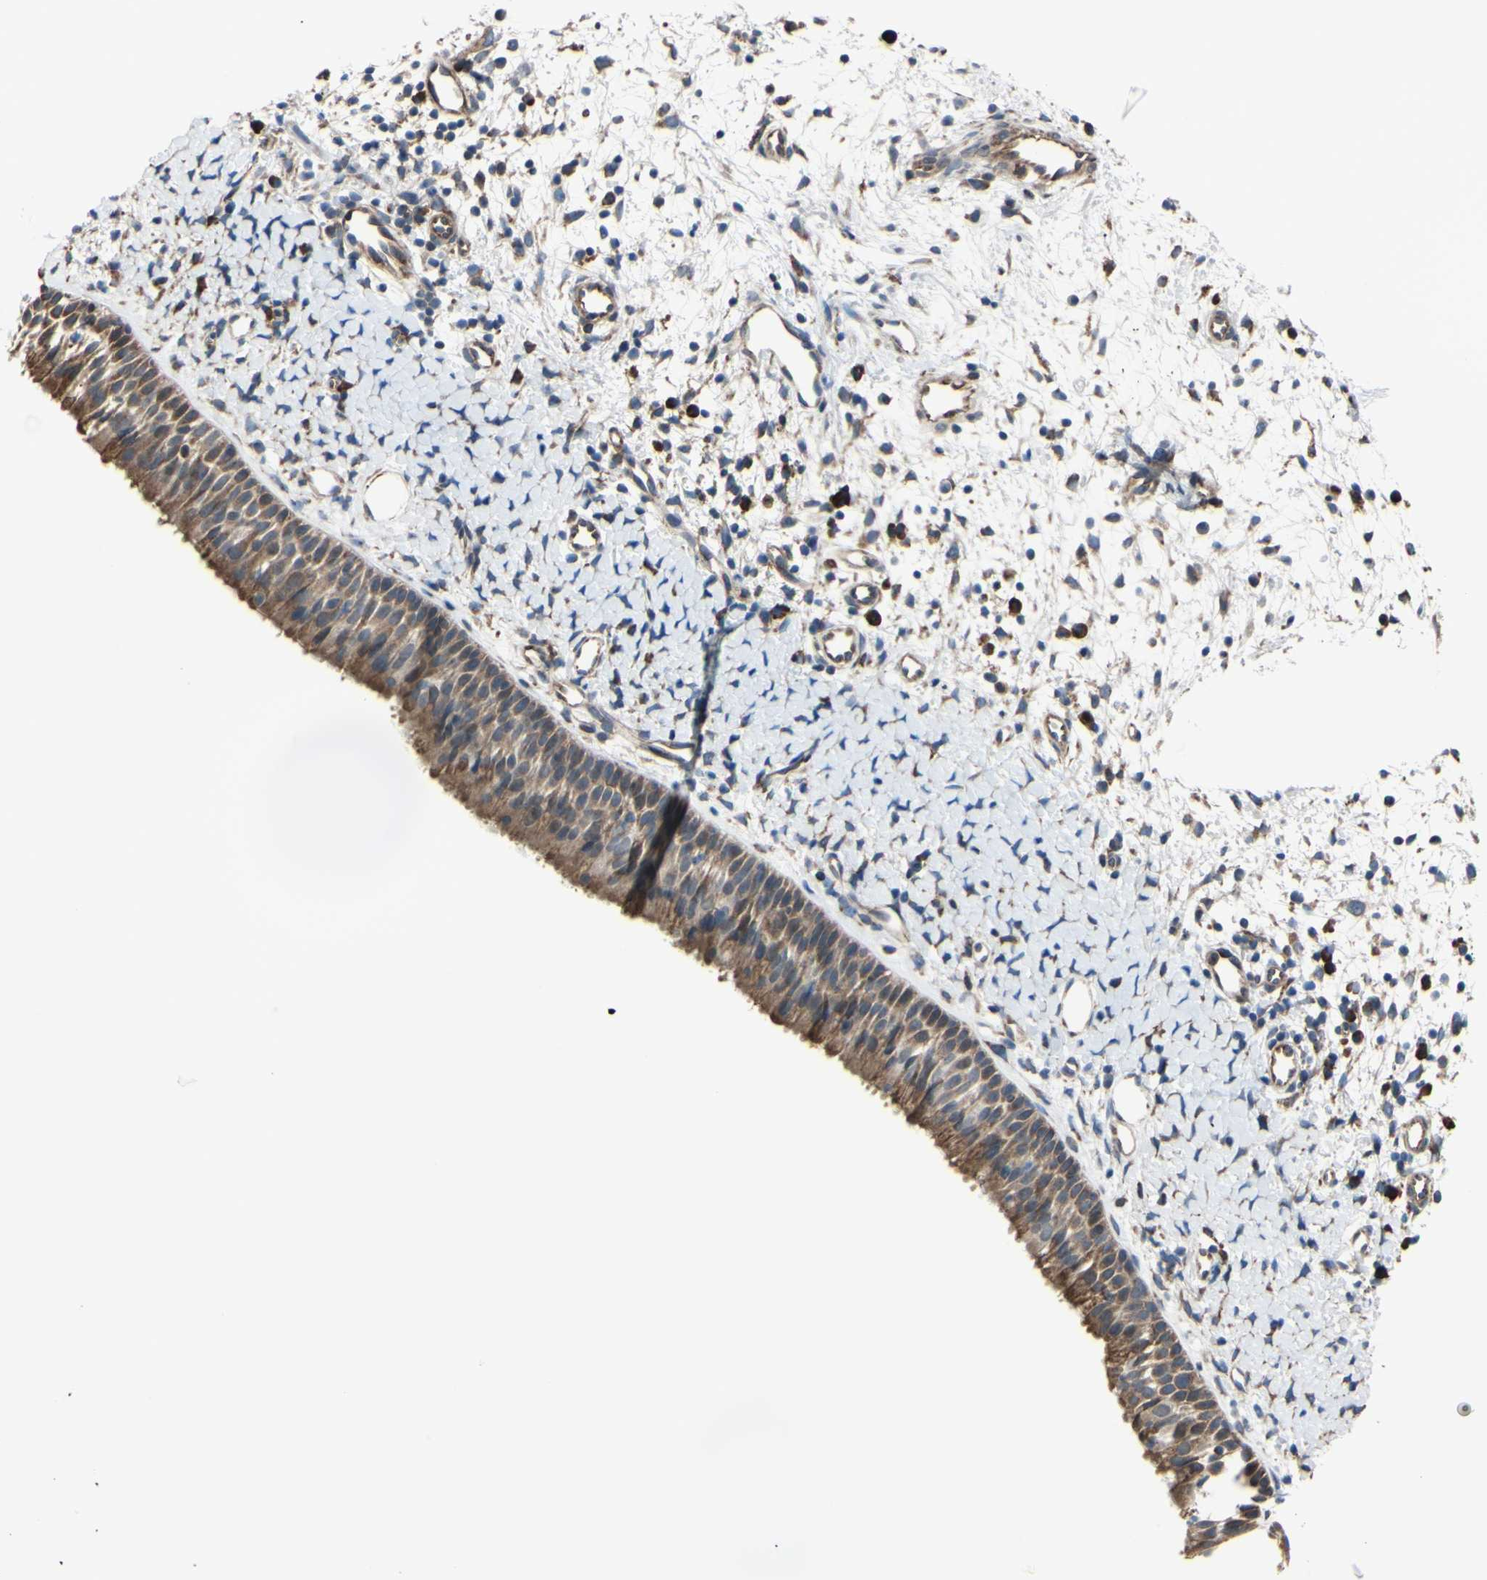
{"staining": {"intensity": "strong", "quantity": ">75%", "location": "cytoplasmic/membranous"}, "tissue": "nasopharynx", "cell_type": "Respiratory epithelial cells", "image_type": "normal", "snomed": [{"axis": "morphology", "description": "Normal tissue, NOS"}, {"axis": "topography", "description": "Nasopharynx"}], "caption": "IHC staining of unremarkable nasopharynx, which shows high levels of strong cytoplasmic/membranous positivity in approximately >75% of respiratory epithelial cells indicating strong cytoplasmic/membranous protein staining. The staining was performed using DAB (3,3'-diaminobenzidine) (brown) for protein detection and nuclei were counterstained in hematoxylin (blue).", "gene": "BMF", "patient": {"sex": "male", "age": 22}}